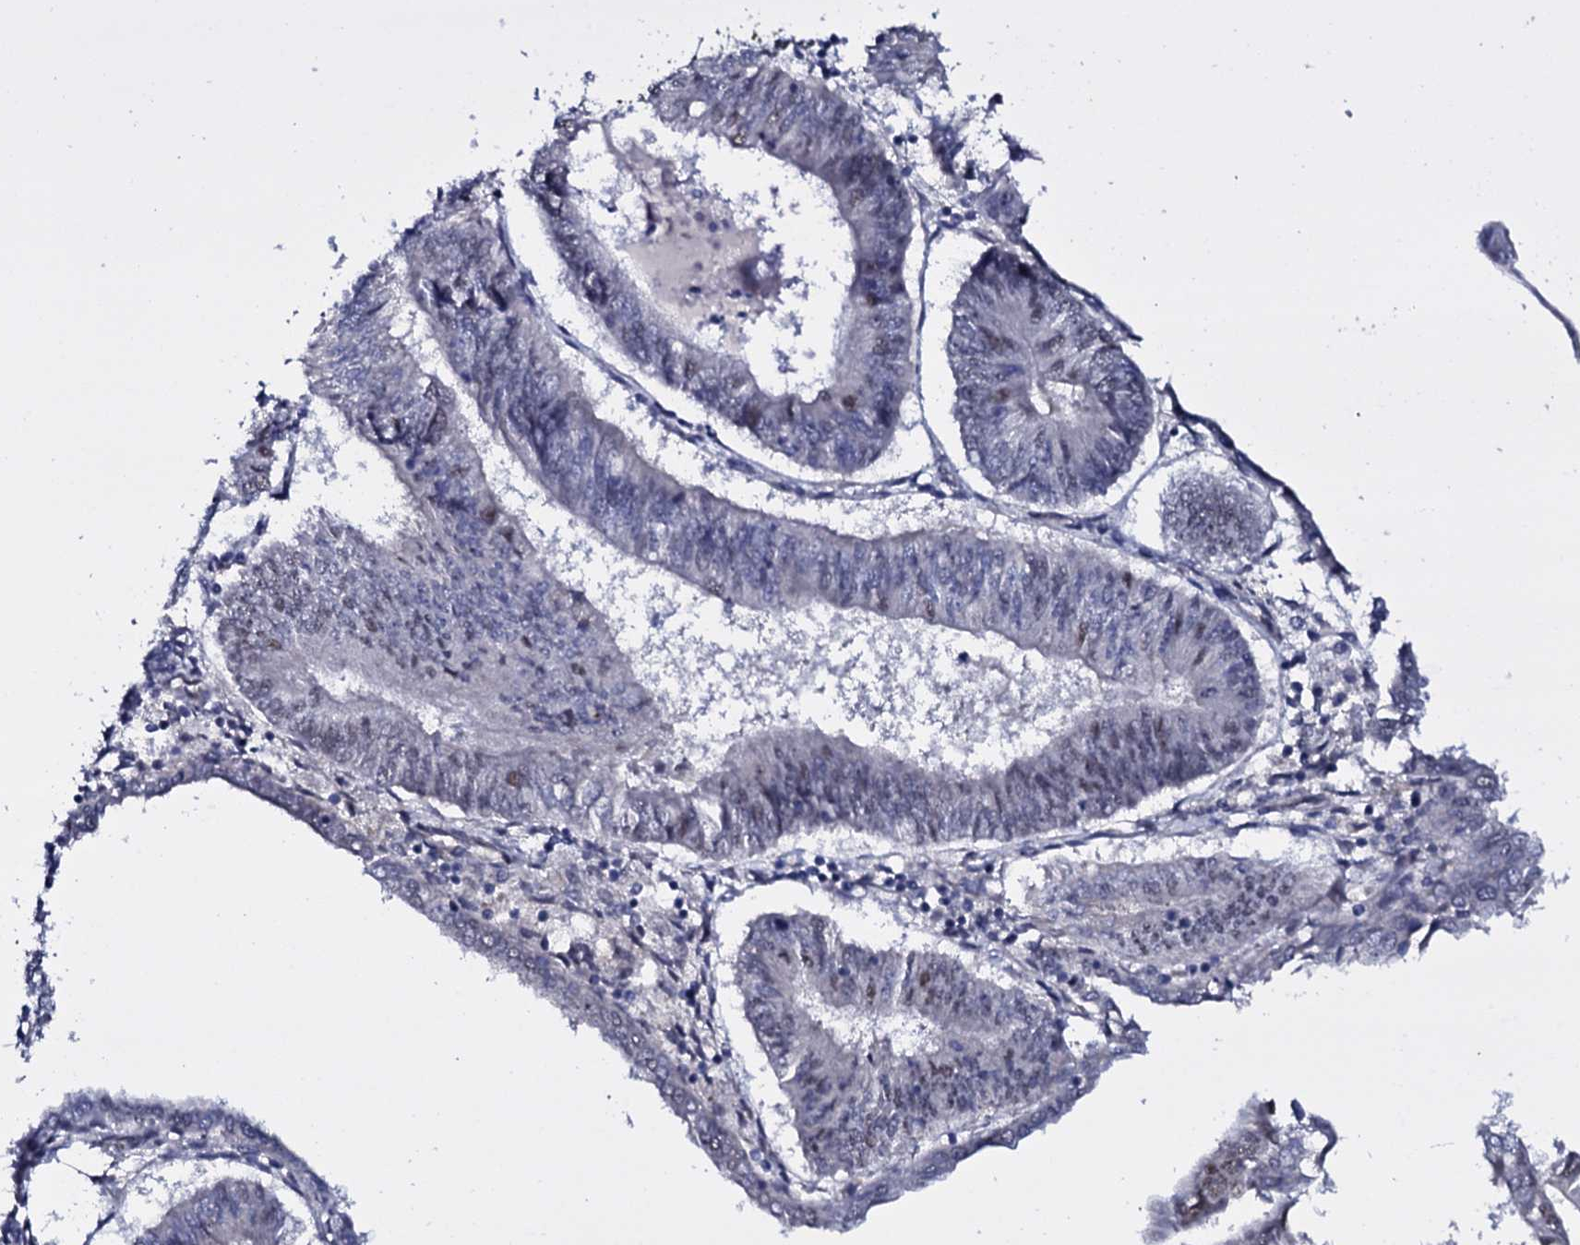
{"staining": {"intensity": "negative", "quantity": "none", "location": "none"}, "tissue": "endometrial cancer", "cell_type": "Tumor cells", "image_type": "cancer", "snomed": [{"axis": "morphology", "description": "Adenocarcinoma, NOS"}, {"axis": "topography", "description": "Endometrium"}], "caption": "Adenocarcinoma (endometrial) stained for a protein using immunohistochemistry (IHC) displays no staining tumor cells.", "gene": "GAREM1", "patient": {"sex": "female", "age": 58}}